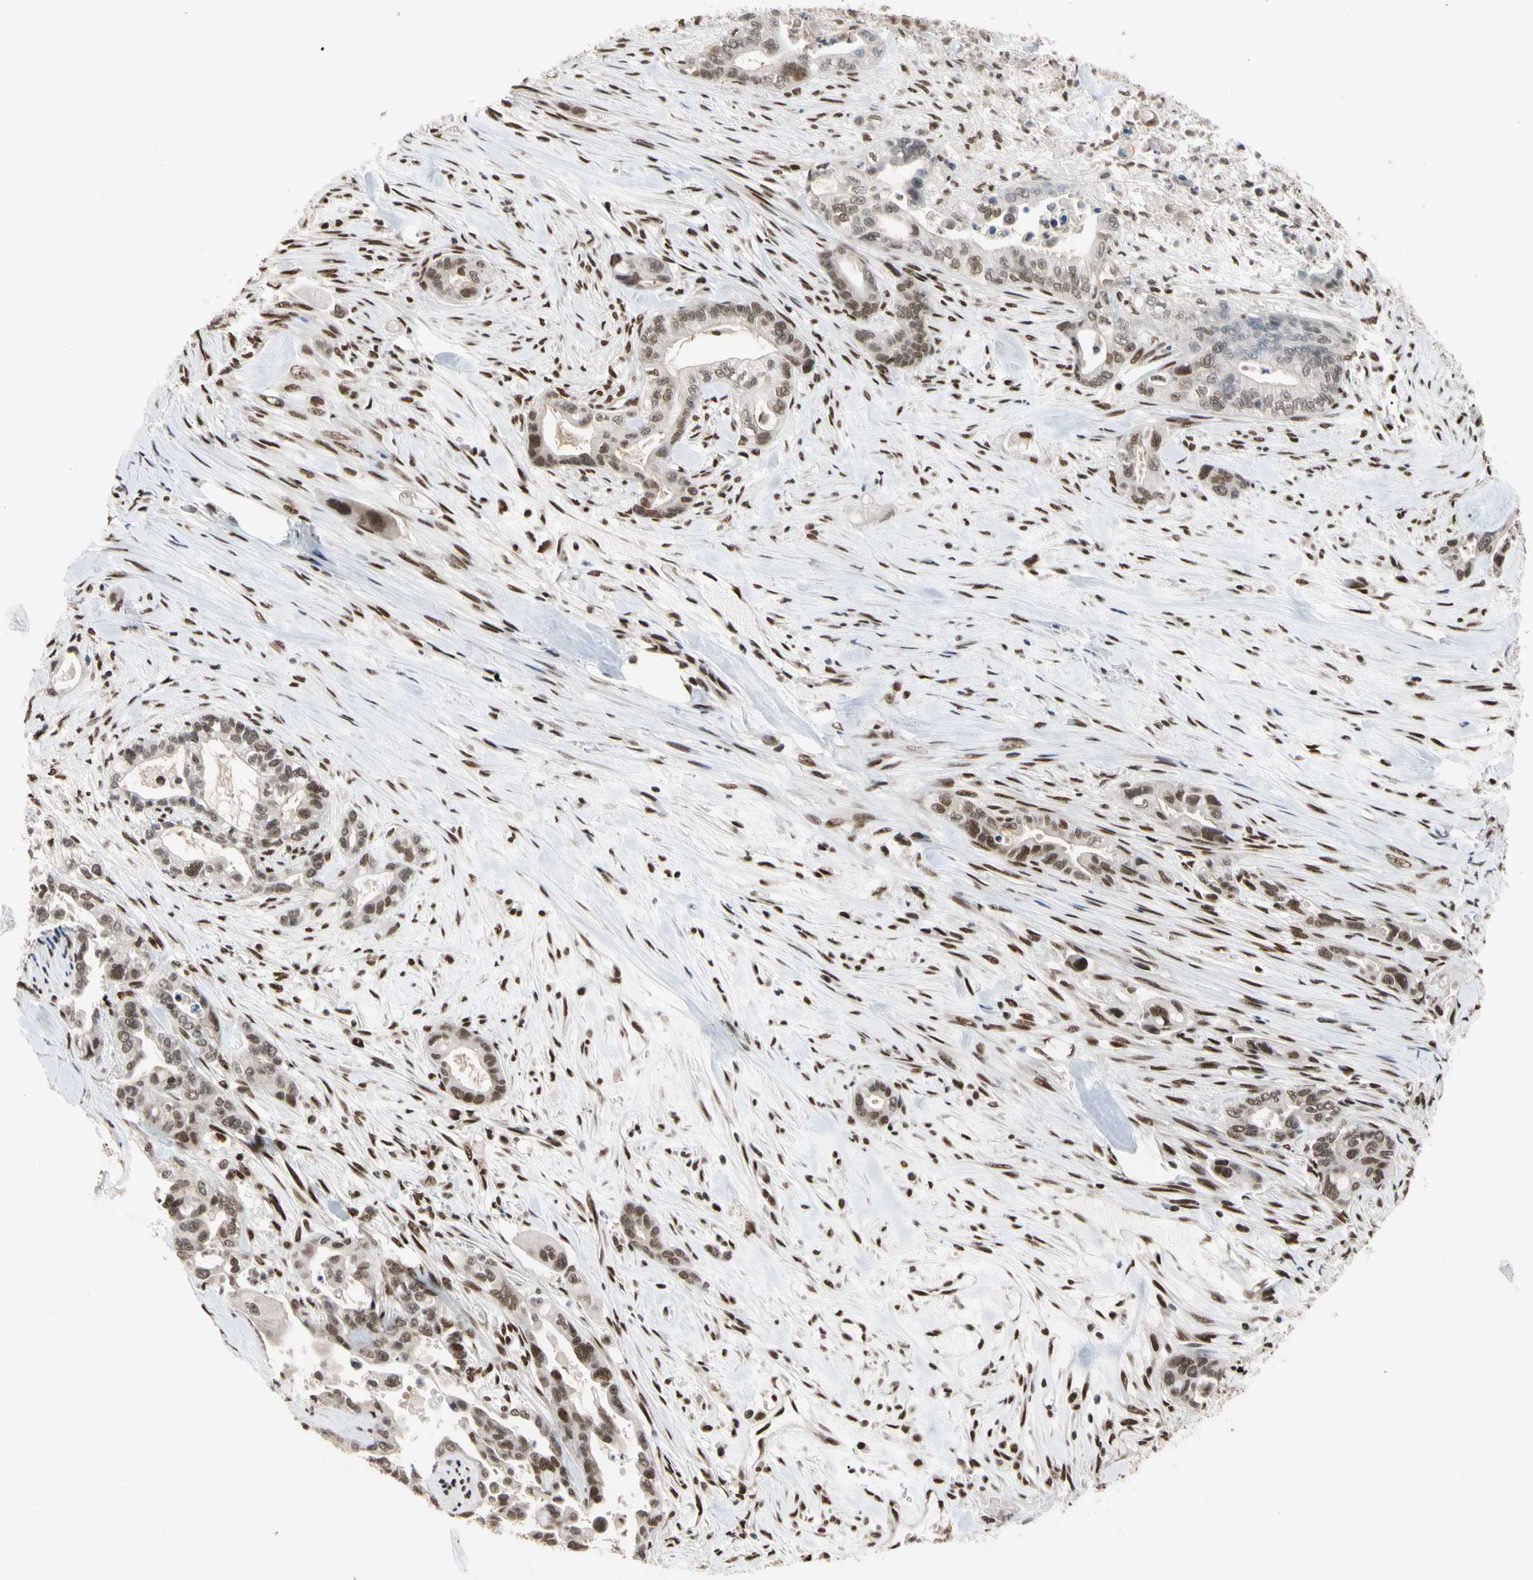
{"staining": {"intensity": "moderate", "quantity": ">75%", "location": "nuclear"}, "tissue": "pancreatic cancer", "cell_type": "Tumor cells", "image_type": "cancer", "snomed": [{"axis": "morphology", "description": "Adenocarcinoma, NOS"}, {"axis": "topography", "description": "Pancreas"}], "caption": "Brown immunohistochemical staining in pancreatic adenocarcinoma reveals moderate nuclear positivity in about >75% of tumor cells.", "gene": "FAM98B", "patient": {"sex": "male", "age": 70}}